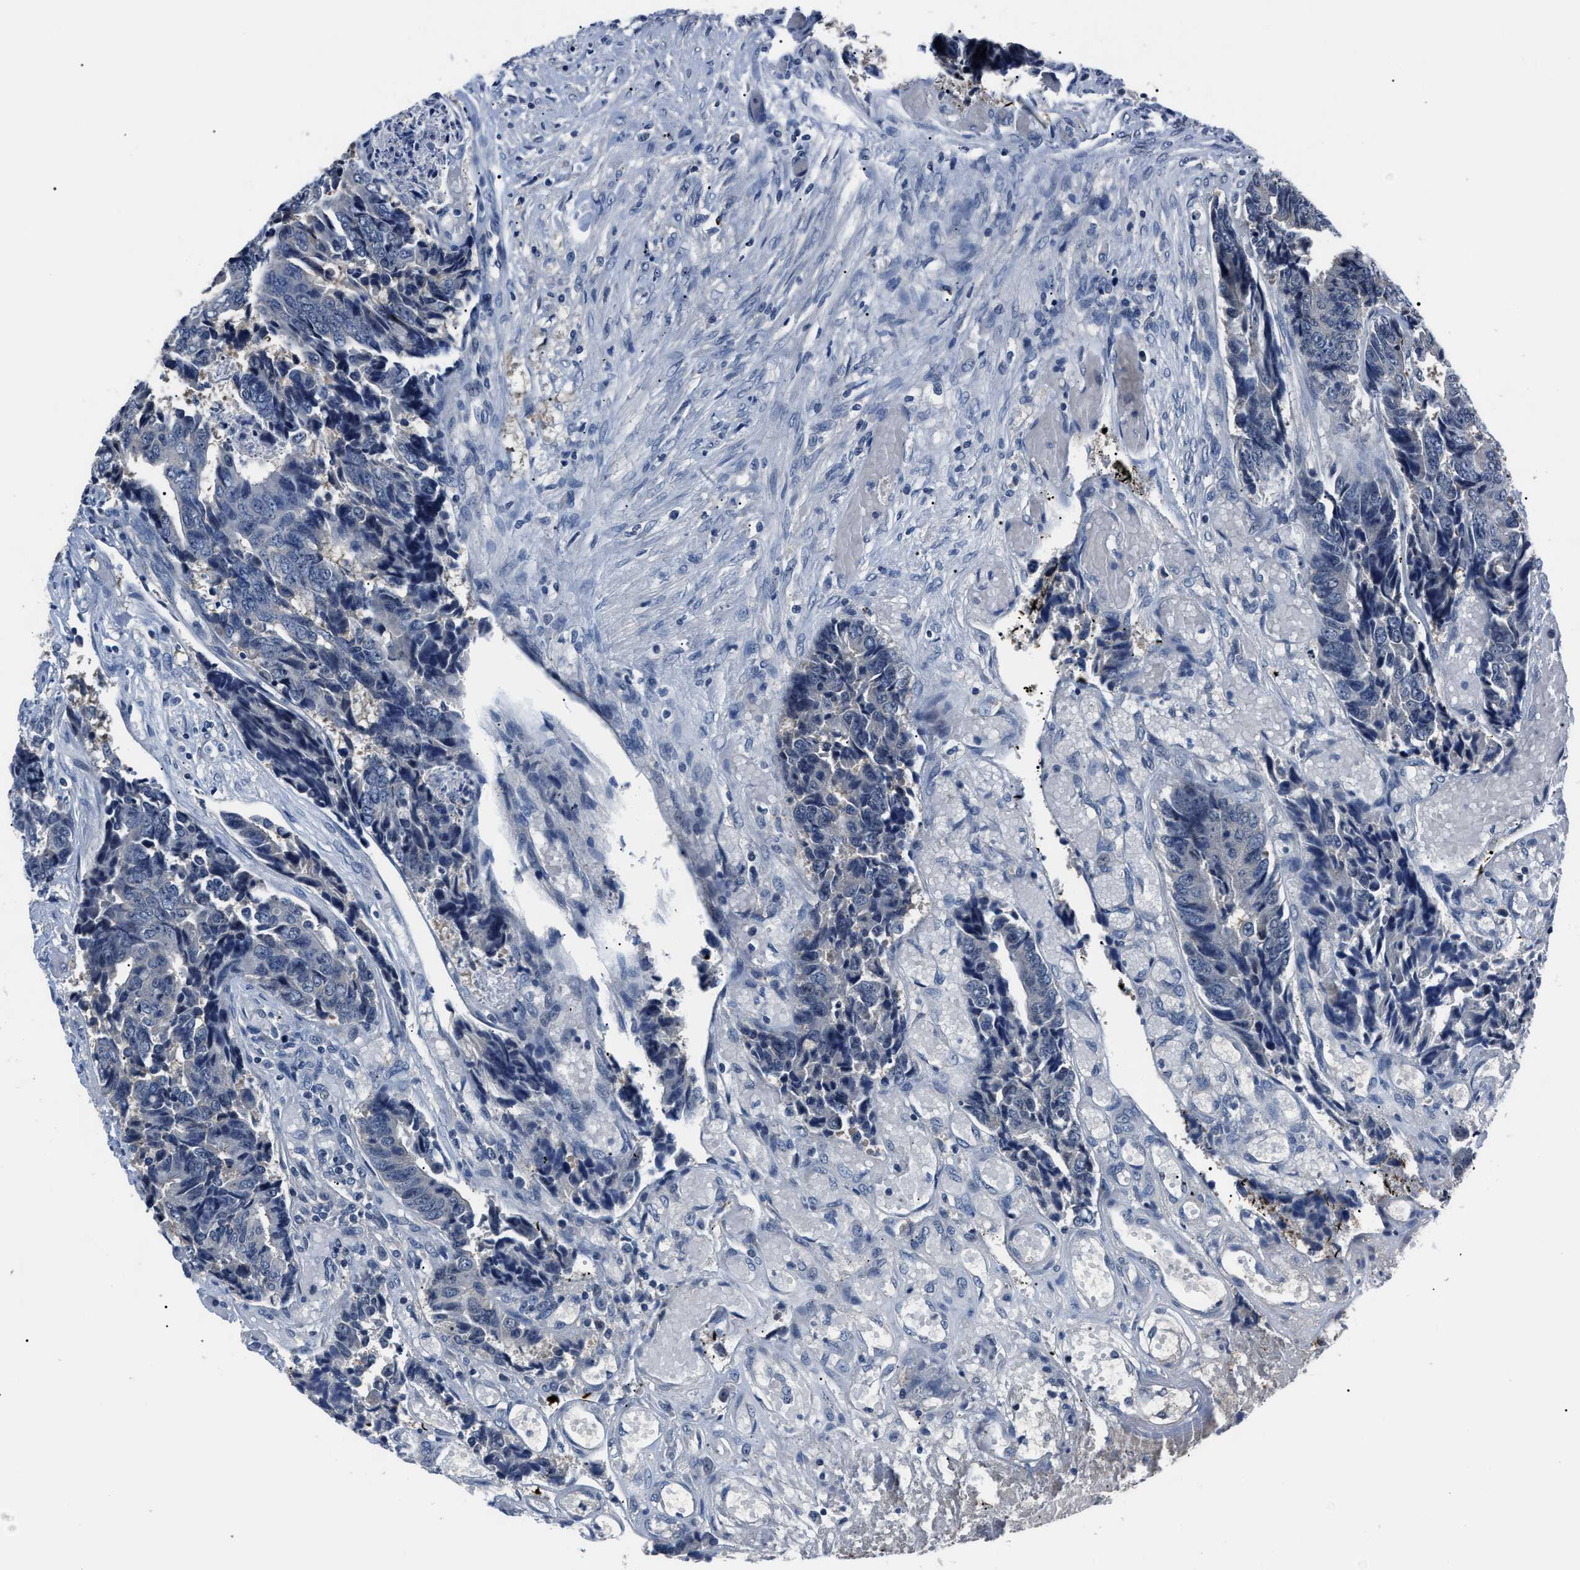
{"staining": {"intensity": "negative", "quantity": "none", "location": "none"}, "tissue": "colorectal cancer", "cell_type": "Tumor cells", "image_type": "cancer", "snomed": [{"axis": "morphology", "description": "Adenocarcinoma, NOS"}, {"axis": "topography", "description": "Rectum"}], "caption": "Immunohistochemical staining of colorectal cancer reveals no significant positivity in tumor cells.", "gene": "LRWD1", "patient": {"sex": "male", "age": 84}}